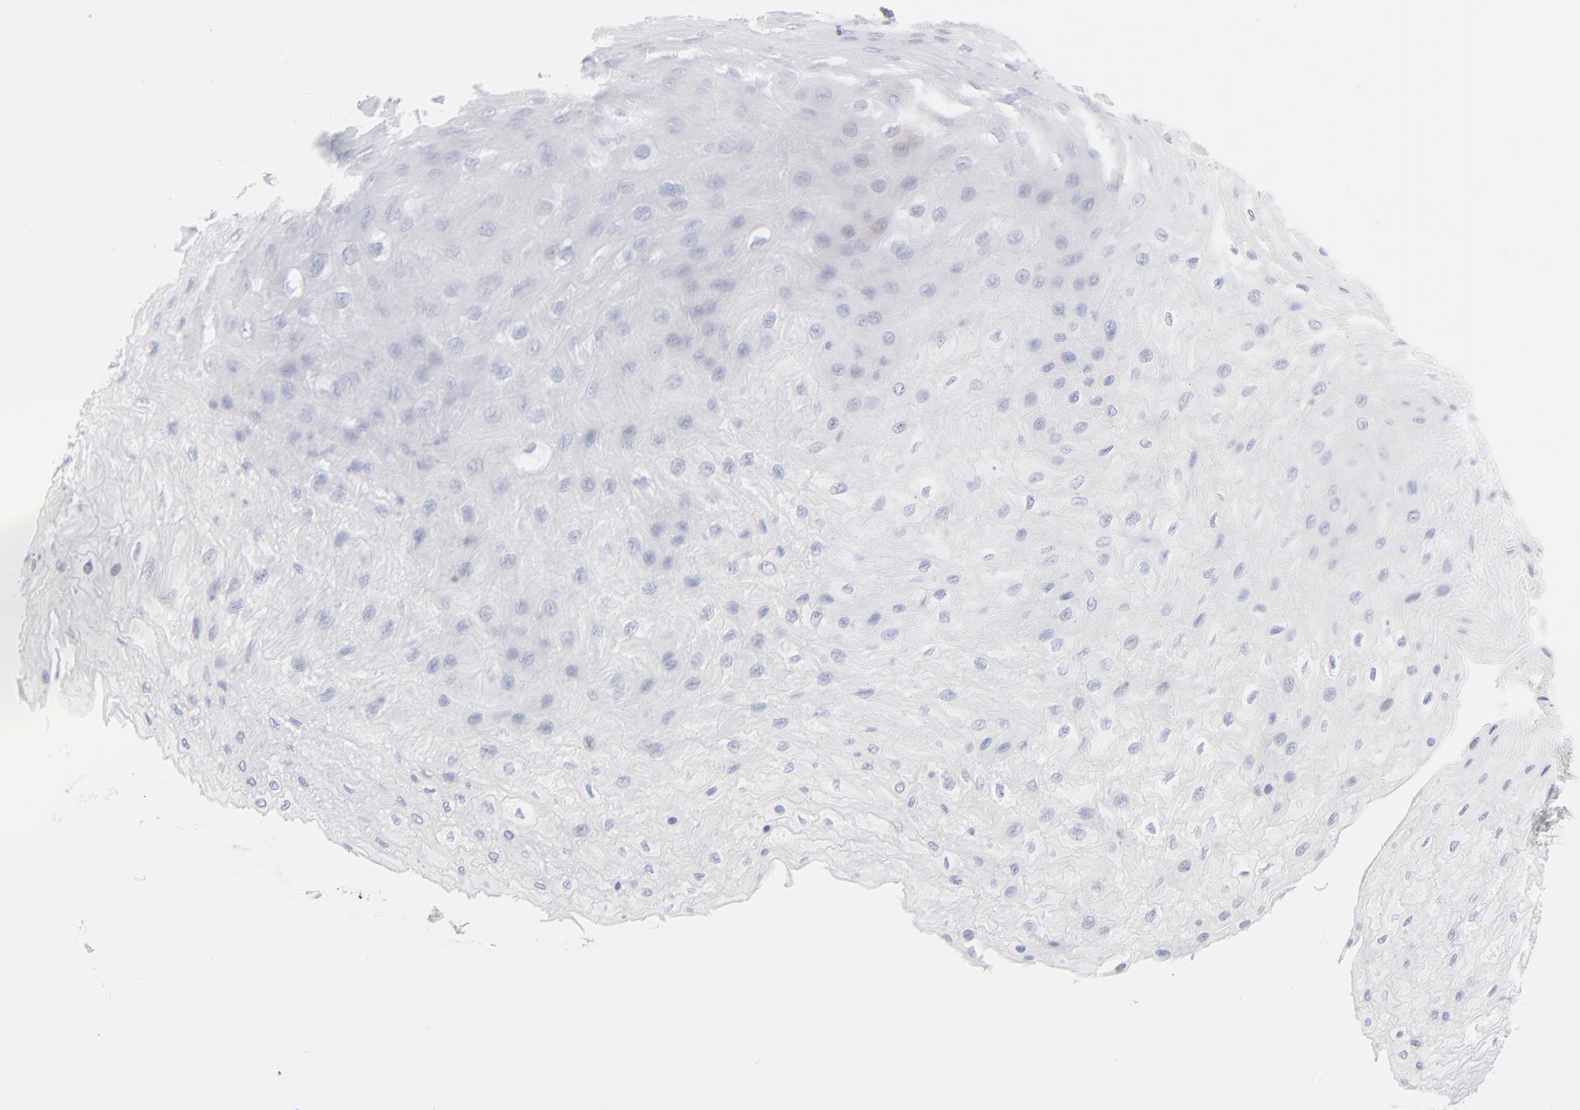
{"staining": {"intensity": "negative", "quantity": "none", "location": "none"}, "tissue": "esophagus", "cell_type": "Squamous epithelial cells", "image_type": "normal", "snomed": [{"axis": "morphology", "description": "Normal tissue, NOS"}, {"axis": "topography", "description": "Esophagus"}], "caption": "There is no significant staining in squamous epithelial cells of esophagus. (Stains: DAB IHC with hematoxylin counter stain, Microscopy: brightfield microscopy at high magnification).", "gene": "ONECUT1", "patient": {"sex": "female", "age": 72}}